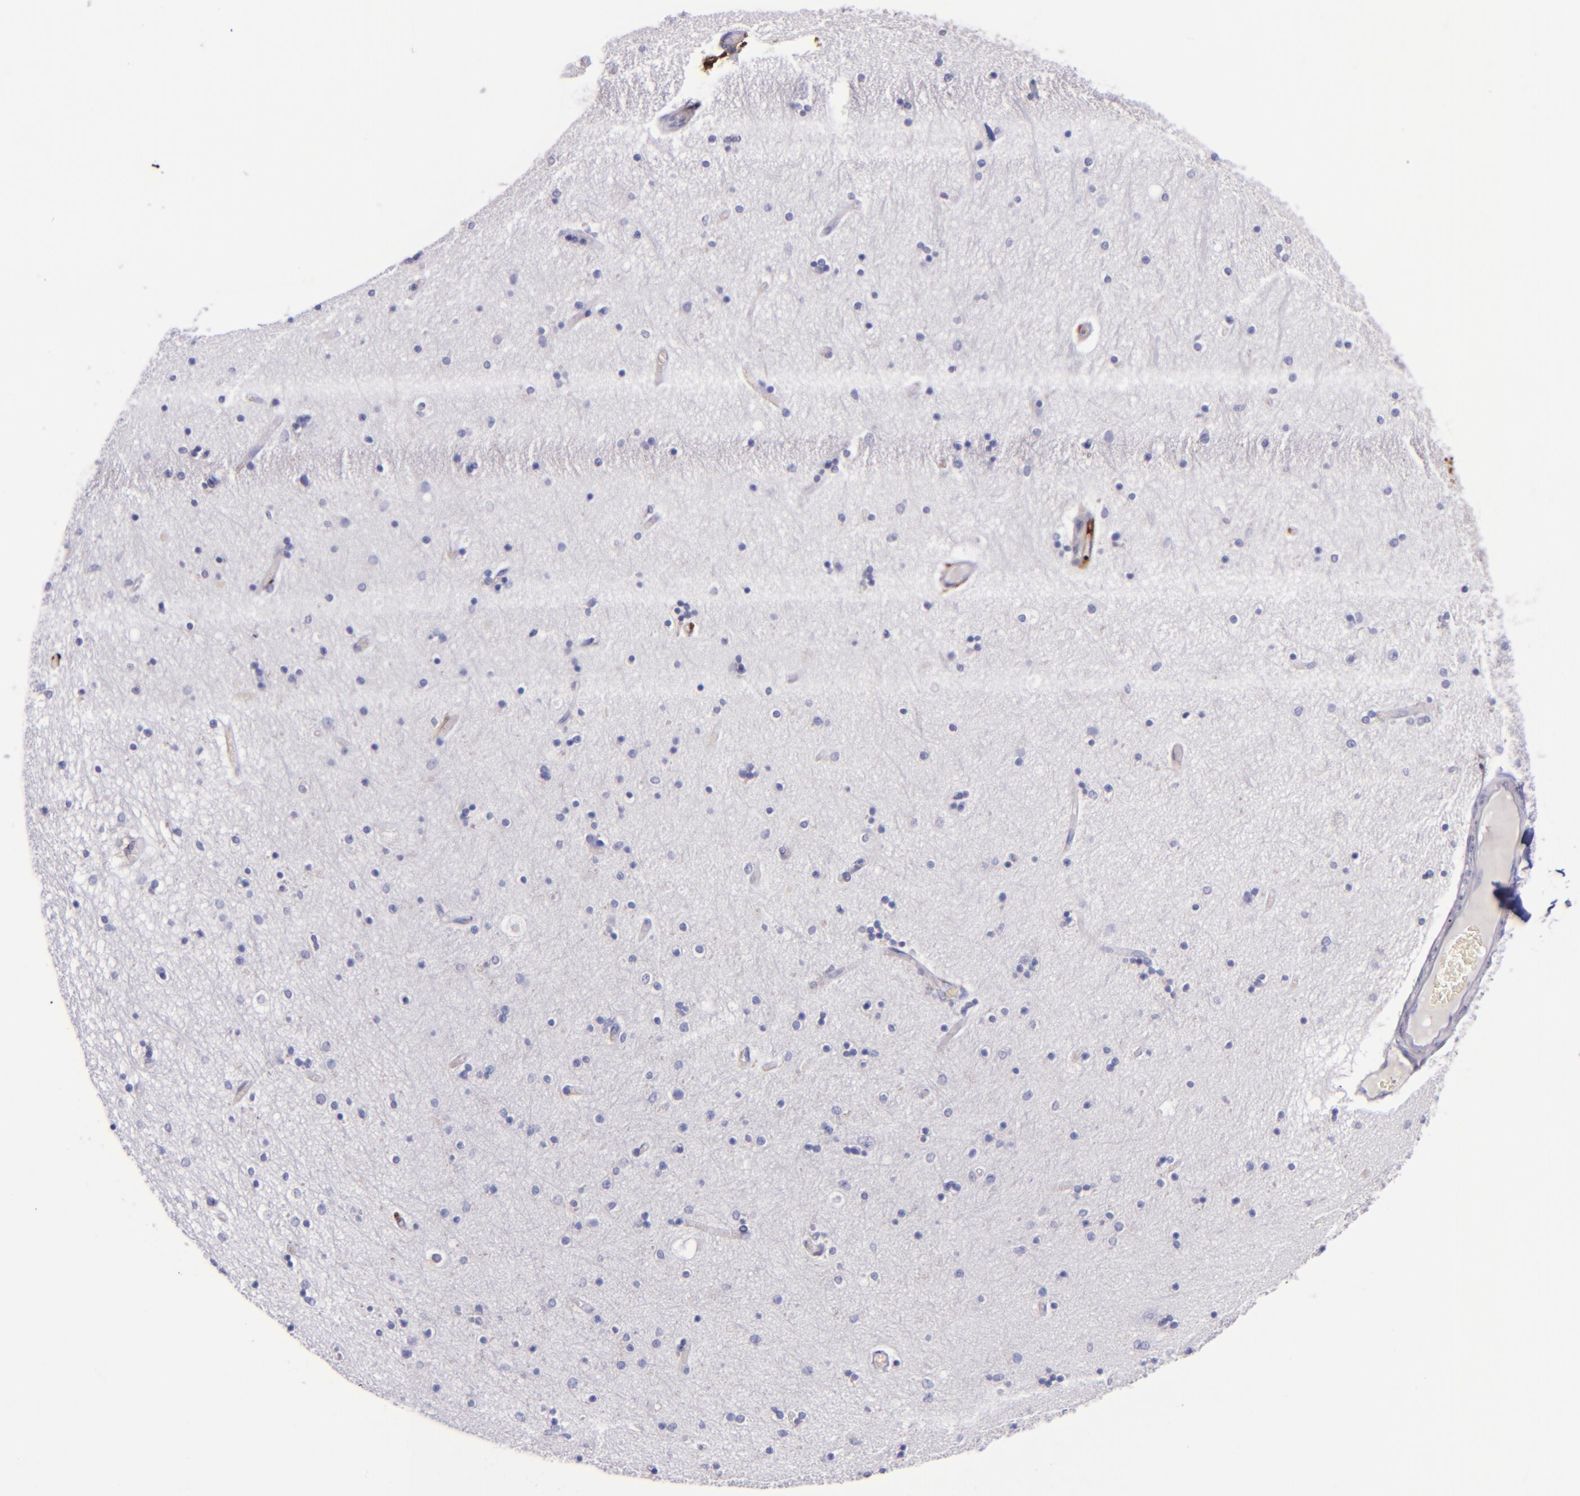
{"staining": {"intensity": "negative", "quantity": "none", "location": "none"}, "tissue": "hippocampus", "cell_type": "Glial cells", "image_type": "normal", "snomed": [{"axis": "morphology", "description": "Normal tissue, NOS"}, {"axis": "topography", "description": "Hippocampus"}], "caption": "DAB immunohistochemical staining of benign hippocampus displays no significant staining in glial cells. (IHC, brightfield microscopy, high magnification).", "gene": "F13A1", "patient": {"sex": "female", "age": 54}}